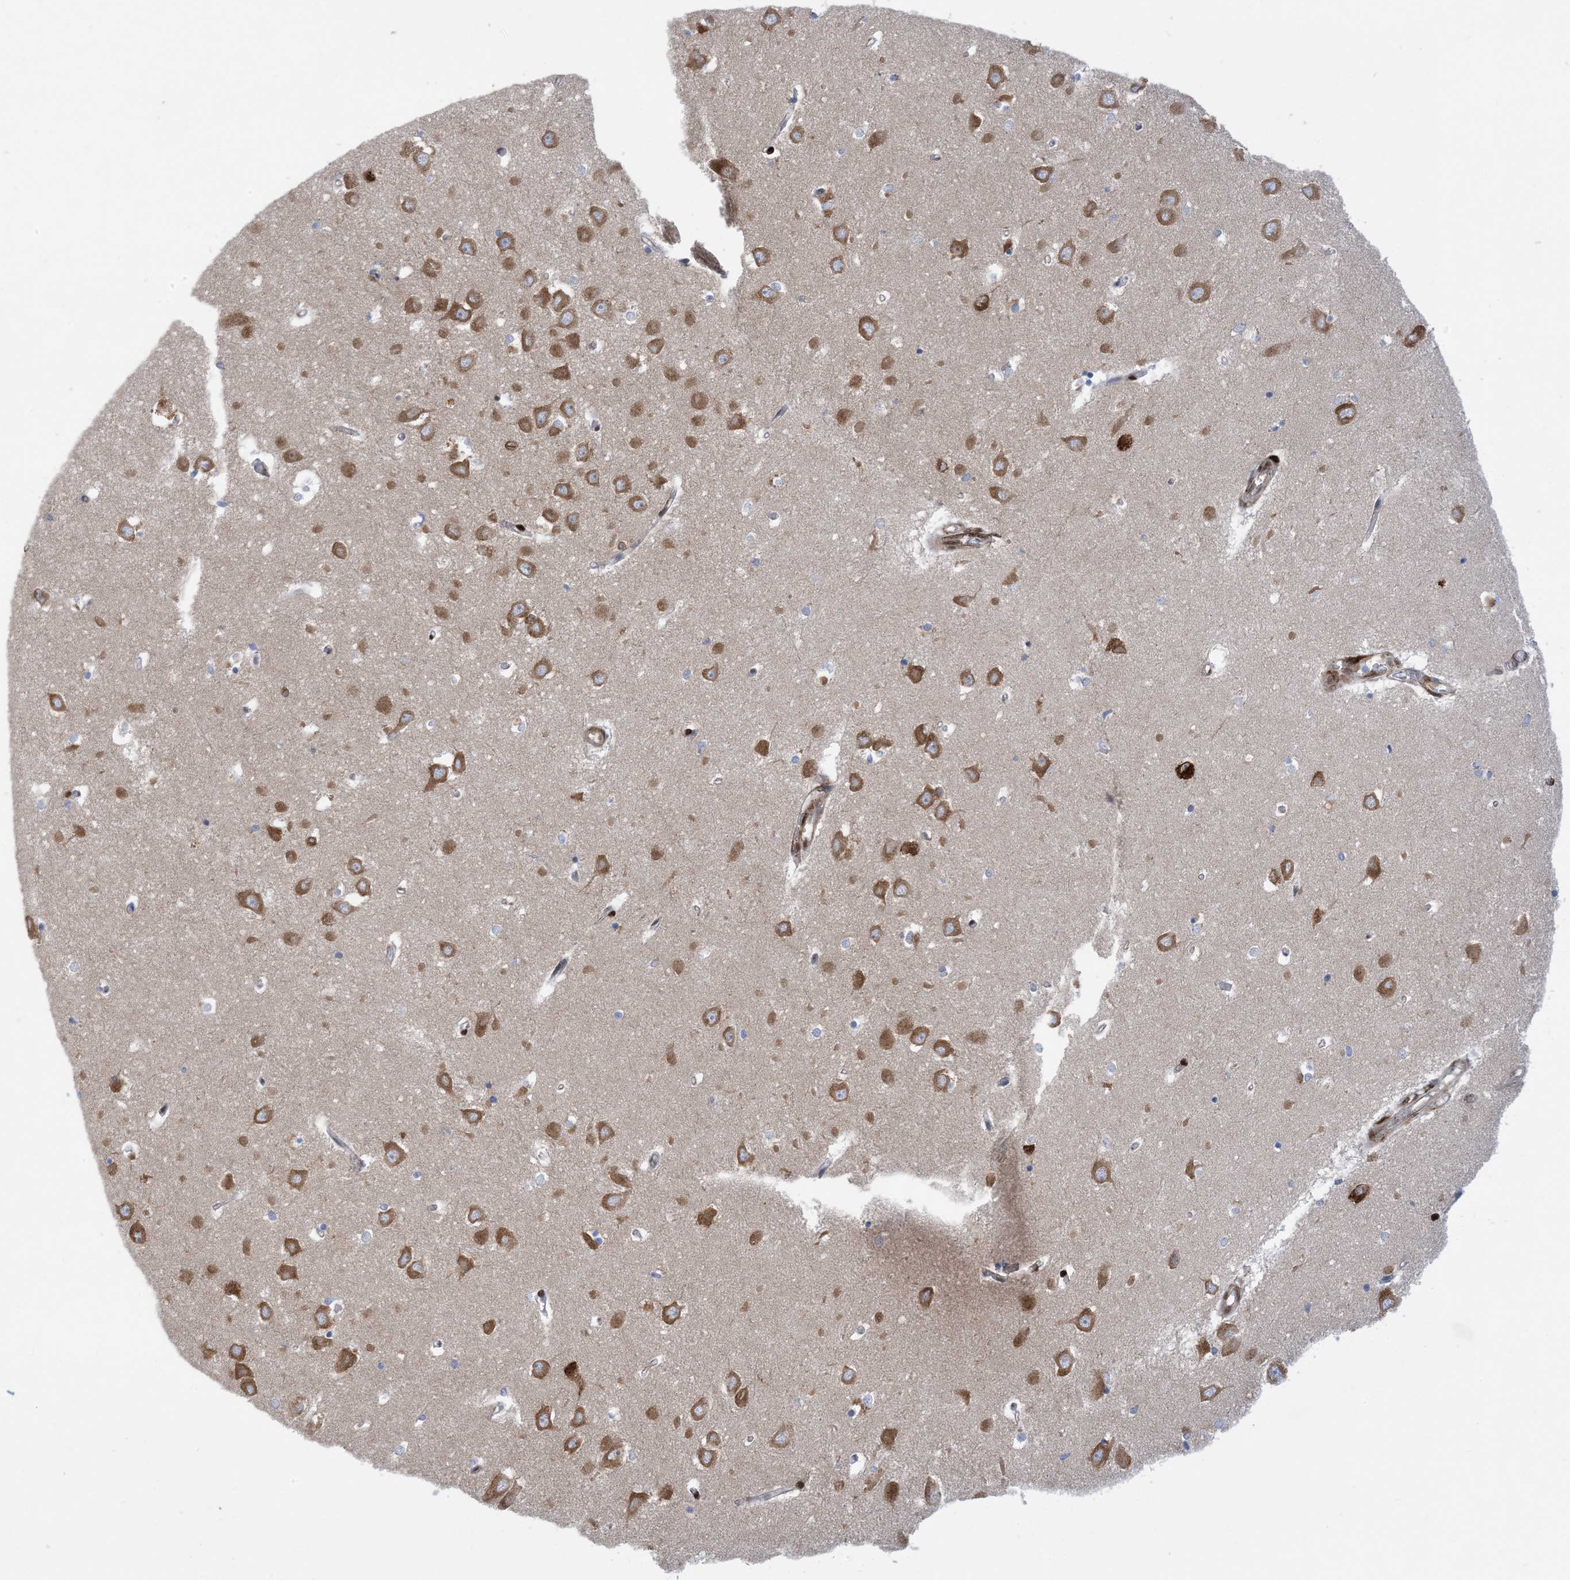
{"staining": {"intensity": "moderate", "quantity": "<25%", "location": "cytoplasmic/membranous"}, "tissue": "hippocampus", "cell_type": "Glial cells", "image_type": "normal", "snomed": [{"axis": "morphology", "description": "Normal tissue, NOS"}, {"axis": "topography", "description": "Hippocampus"}], "caption": "This micrograph demonstrates unremarkable hippocampus stained with IHC to label a protein in brown. The cytoplasmic/membranous of glial cells show moderate positivity for the protein. Nuclei are counter-stained blue.", "gene": "RBMS3", "patient": {"sex": "male", "age": 70}}